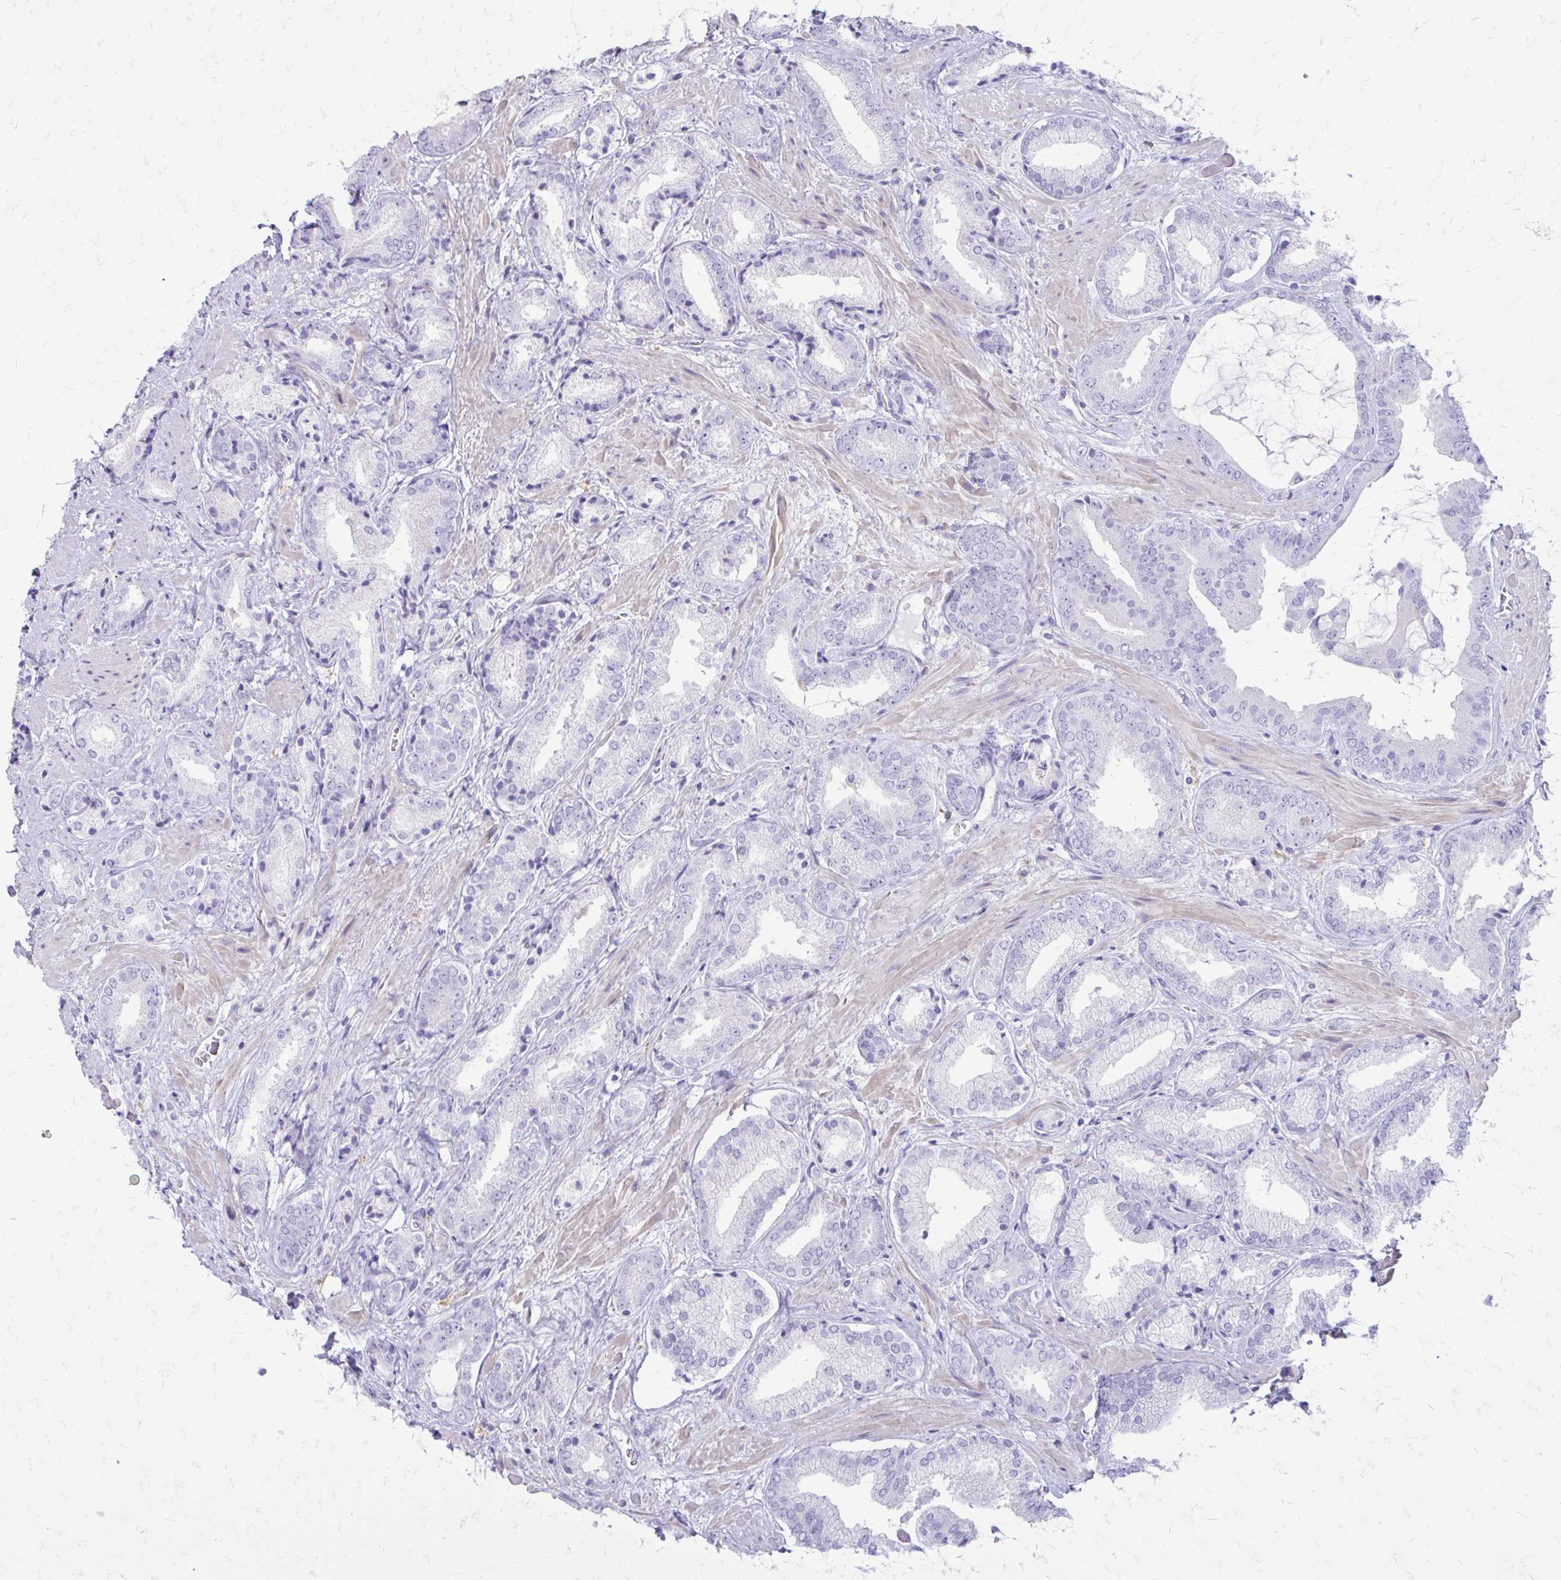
{"staining": {"intensity": "negative", "quantity": "none", "location": "none"}, "tissue": "prostate cancer", "cell_type": "Tumor cells", "image_type": "cancer", "snomed": [{"axis": "morphology", "description": "Adenocarcinoma, High grade"}, {"axis": "topography", "description": "Prostate"}], "caption": "DAB immunohistochemical staining of prostate cancer reveals no significant expression in tumor cells. (Brightfield microscopy of DAB immunohistochemistry at high magnification).", "gene": "SIGLEC11", "patient": {"sex": "male", "age": 56}}